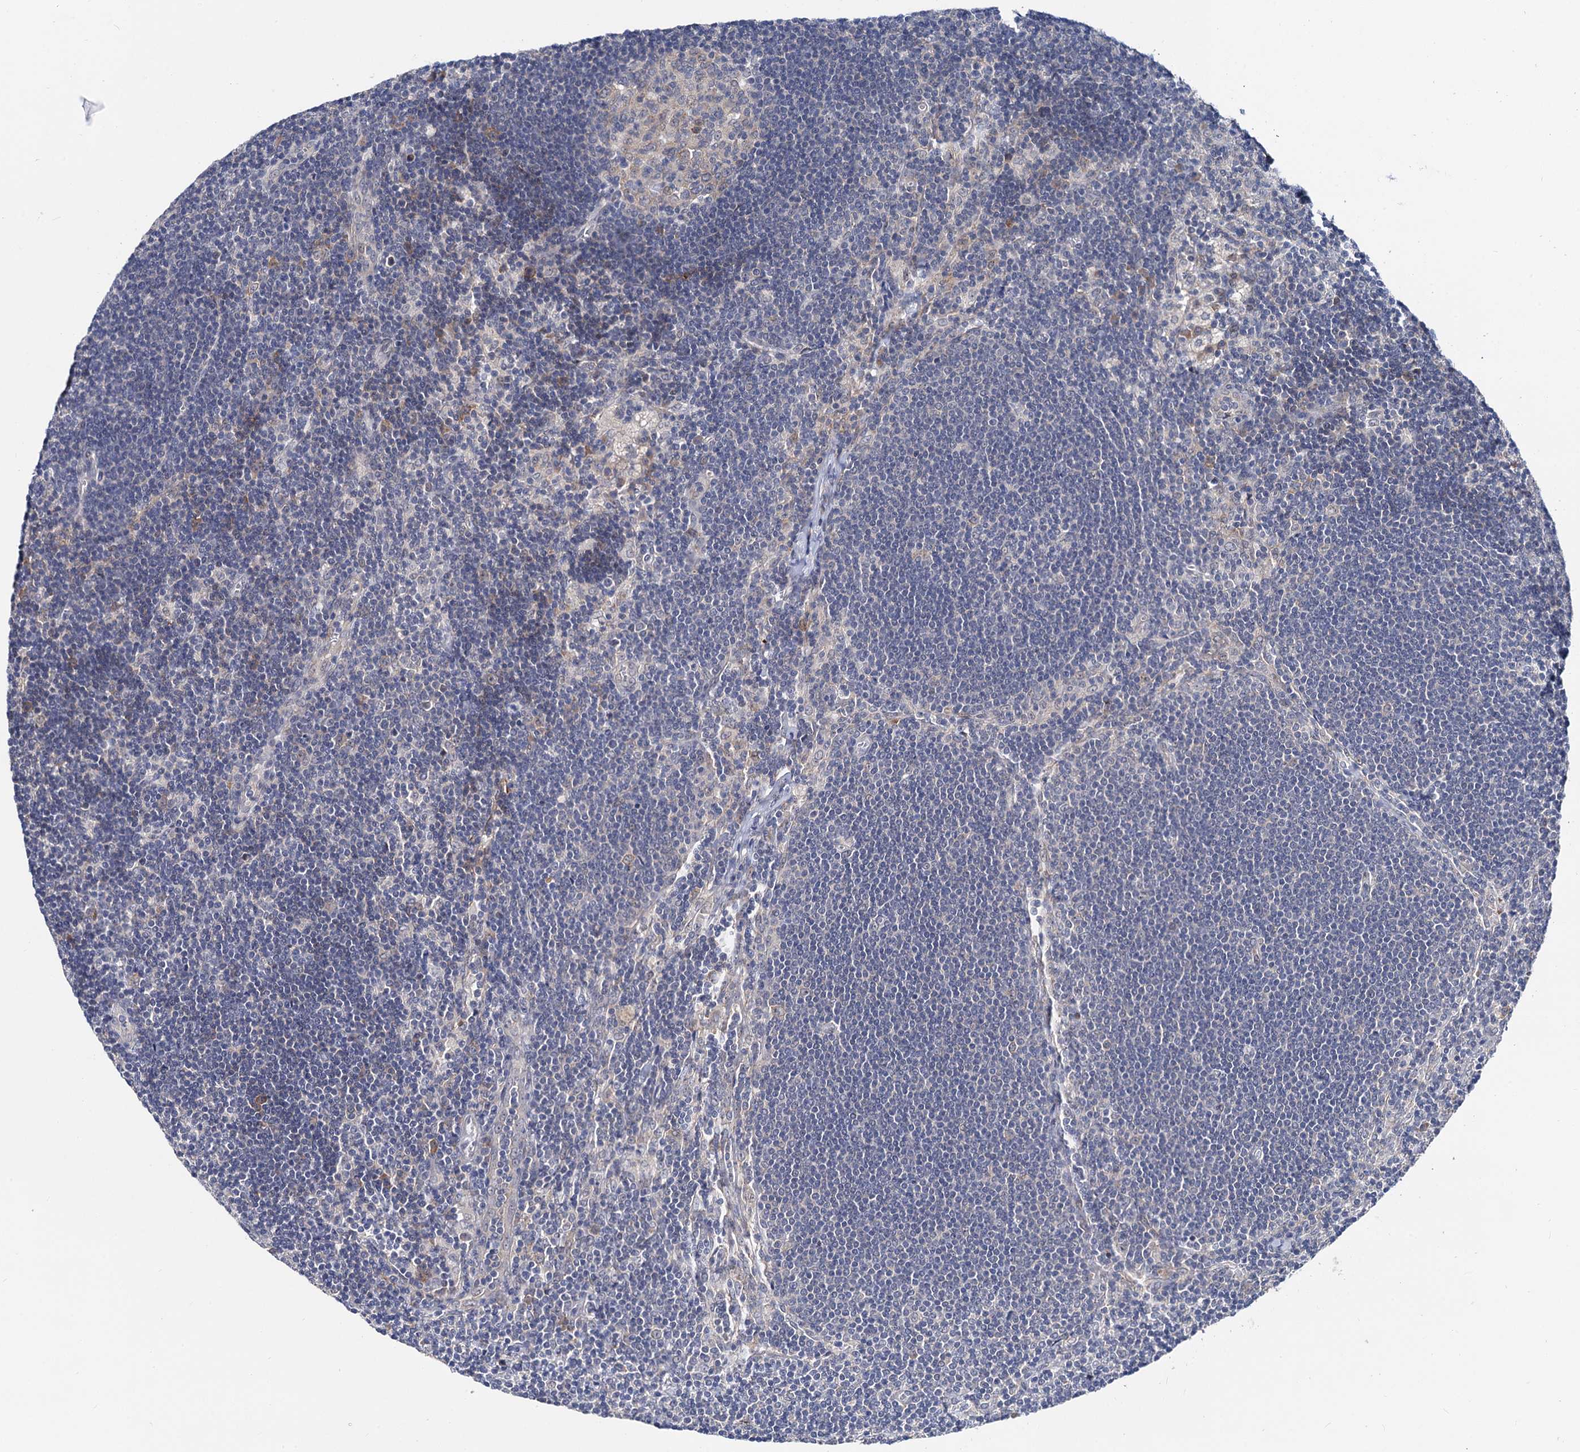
{"staining": {"intensity": "negative", "quantity": "none", "location": "none"}, "tissue": "lymph node", "cell_type": "Germinal center cells", "image_type": "normal", "snomed": [{"axis": "morphology", "description": "Normal tissue, NOS"}, {"axis": "topography", "description": "Lymph node"}], "caption": "A high-resolution photomicrograph shows immunohistochemistry staining of benign lymph node, which shows no significant positivity in germinal center cells.", "gene": "CAPRIN2", "patient": {"sex": "male", "age": 24}}